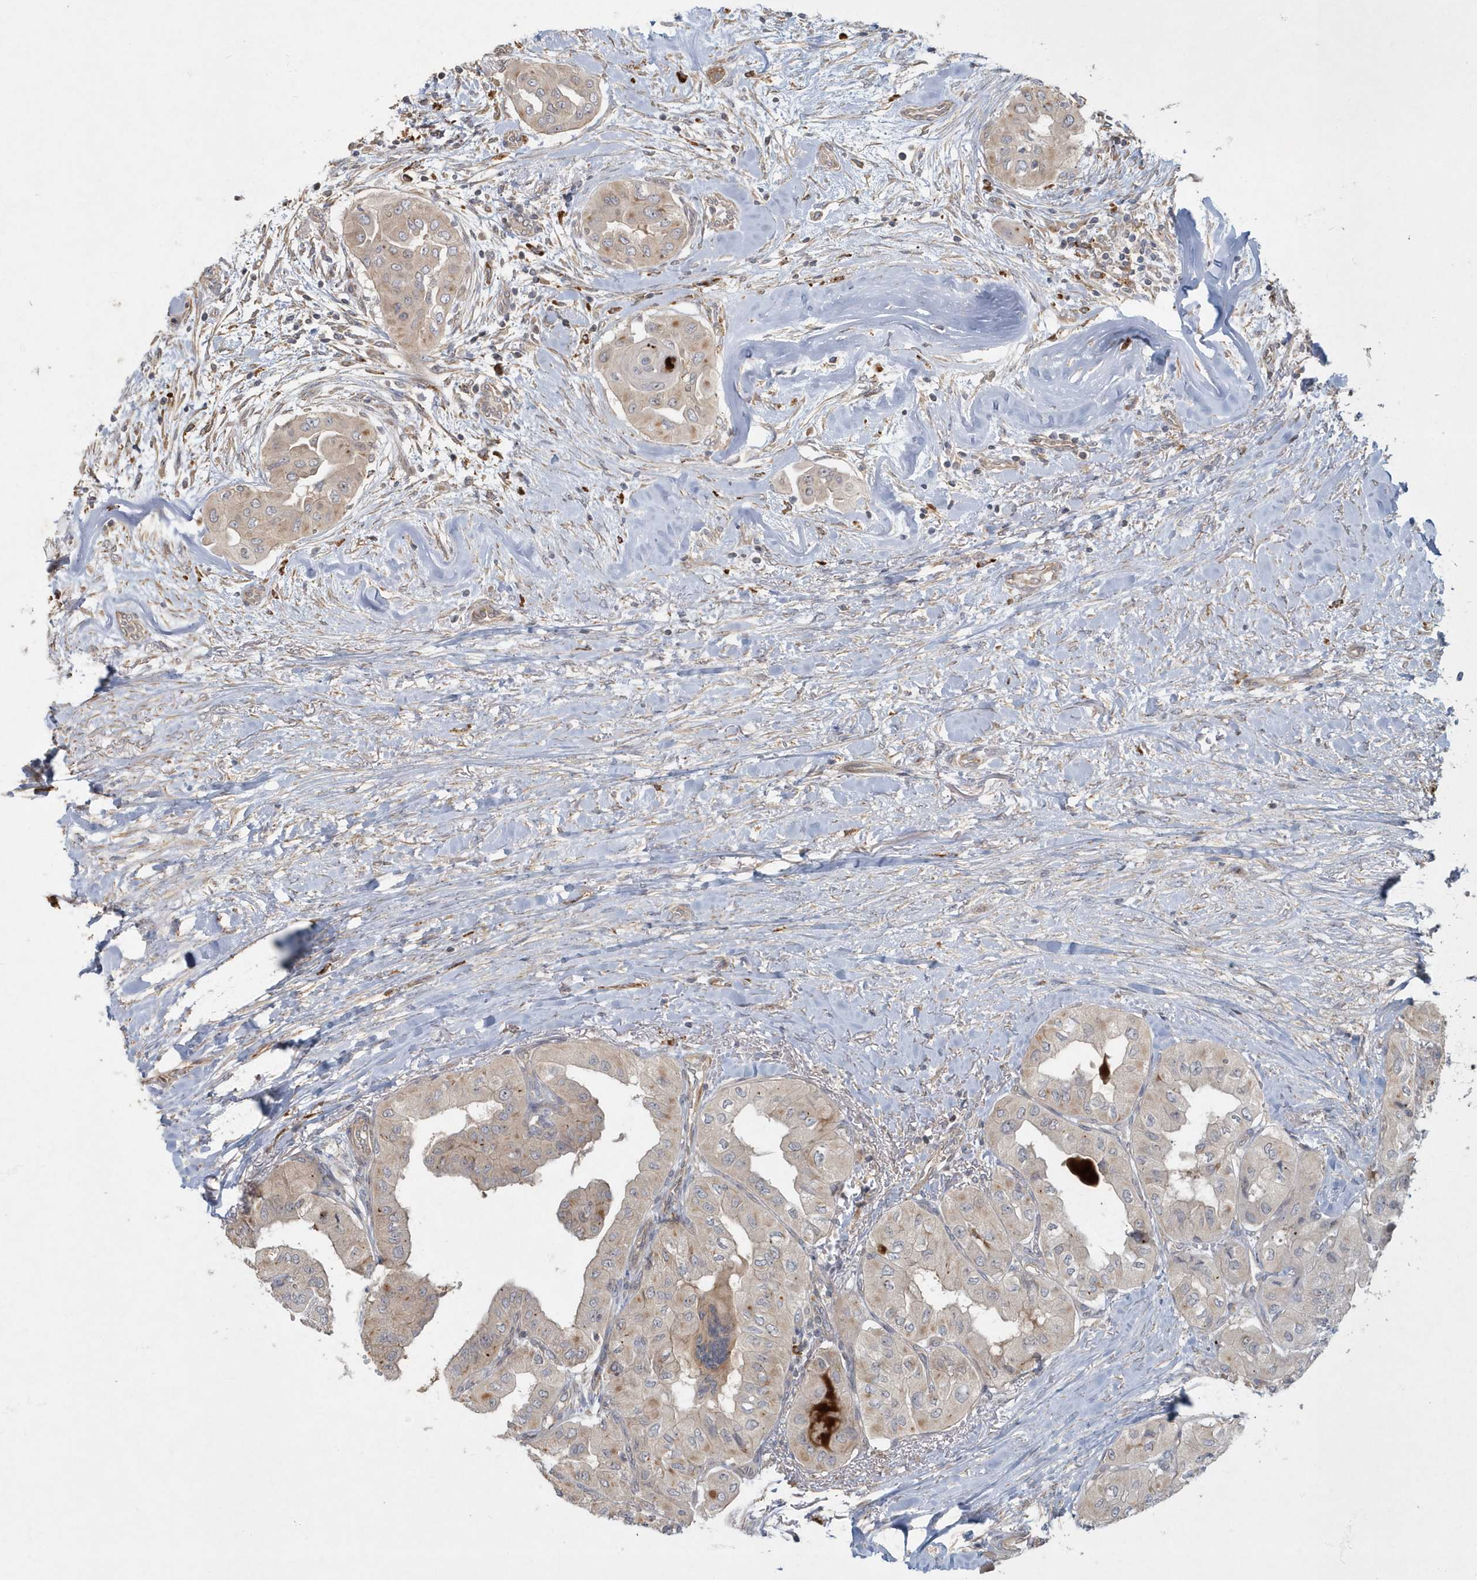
{"staining": {"intensity": "weak", "quantity": "<25%", "location": "cytoplasmic/membranous"}, "tissue": "thyroid cancer", "cell_type": "Tumor cells", "image_type": "cancer", "snomed": [{"axis": "morphology", "description": "Papillary adenocarcinoma, NOS"}, {"axis": "topography", "description": "Thyroid gland"}], "caption": "Immunohistochemistry of thyroid papillary adenocarcinoma displays no staining in tumor cells.", "gene": "ARHGEF38", "patient": {"sex": "female", "age": 59}}